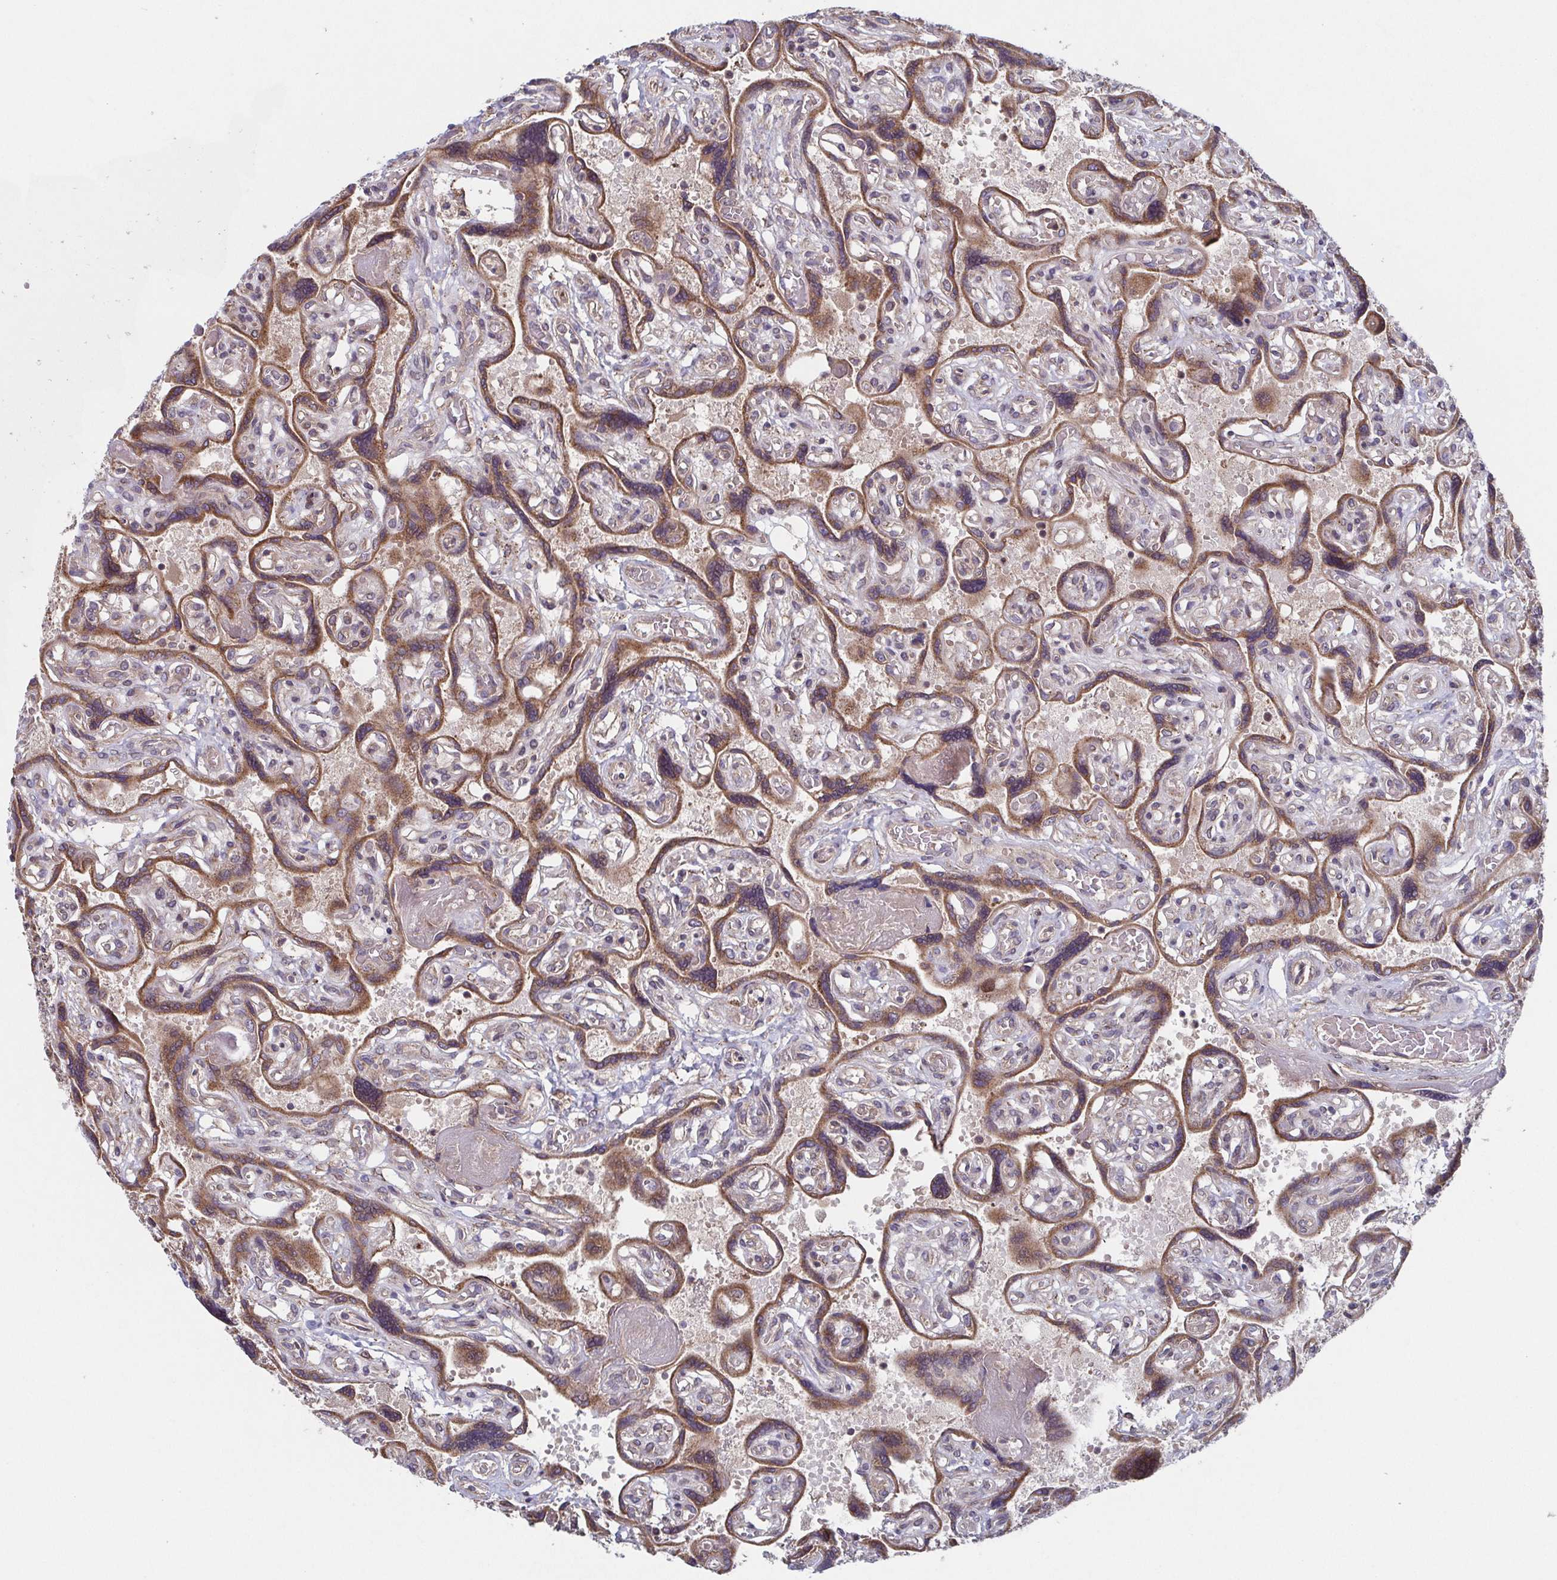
{"staining": {"intensity": "moderate", "quantity": ">75%", "location": "cytoplasmic/membranous"}, "tissue": "placenta", "cell_type": "Decidual cells", "image_type": "normal", "snomed": [{"axis": "morphology", "description": "Normal tissue, NOS"}, {"axis": "topography", "description": "Placenta"}], "caption": "High-power microscopy captured an IHC image of unremarkable placenta, revealing moderate cytoplasmic/membranous positivity in approximately >75% of decidual cells. (brown staining indicates protein expression, while blue staining denotes nuclei).", "gene": "COPB1", "patient": {"sex": "female", "age": 32}}